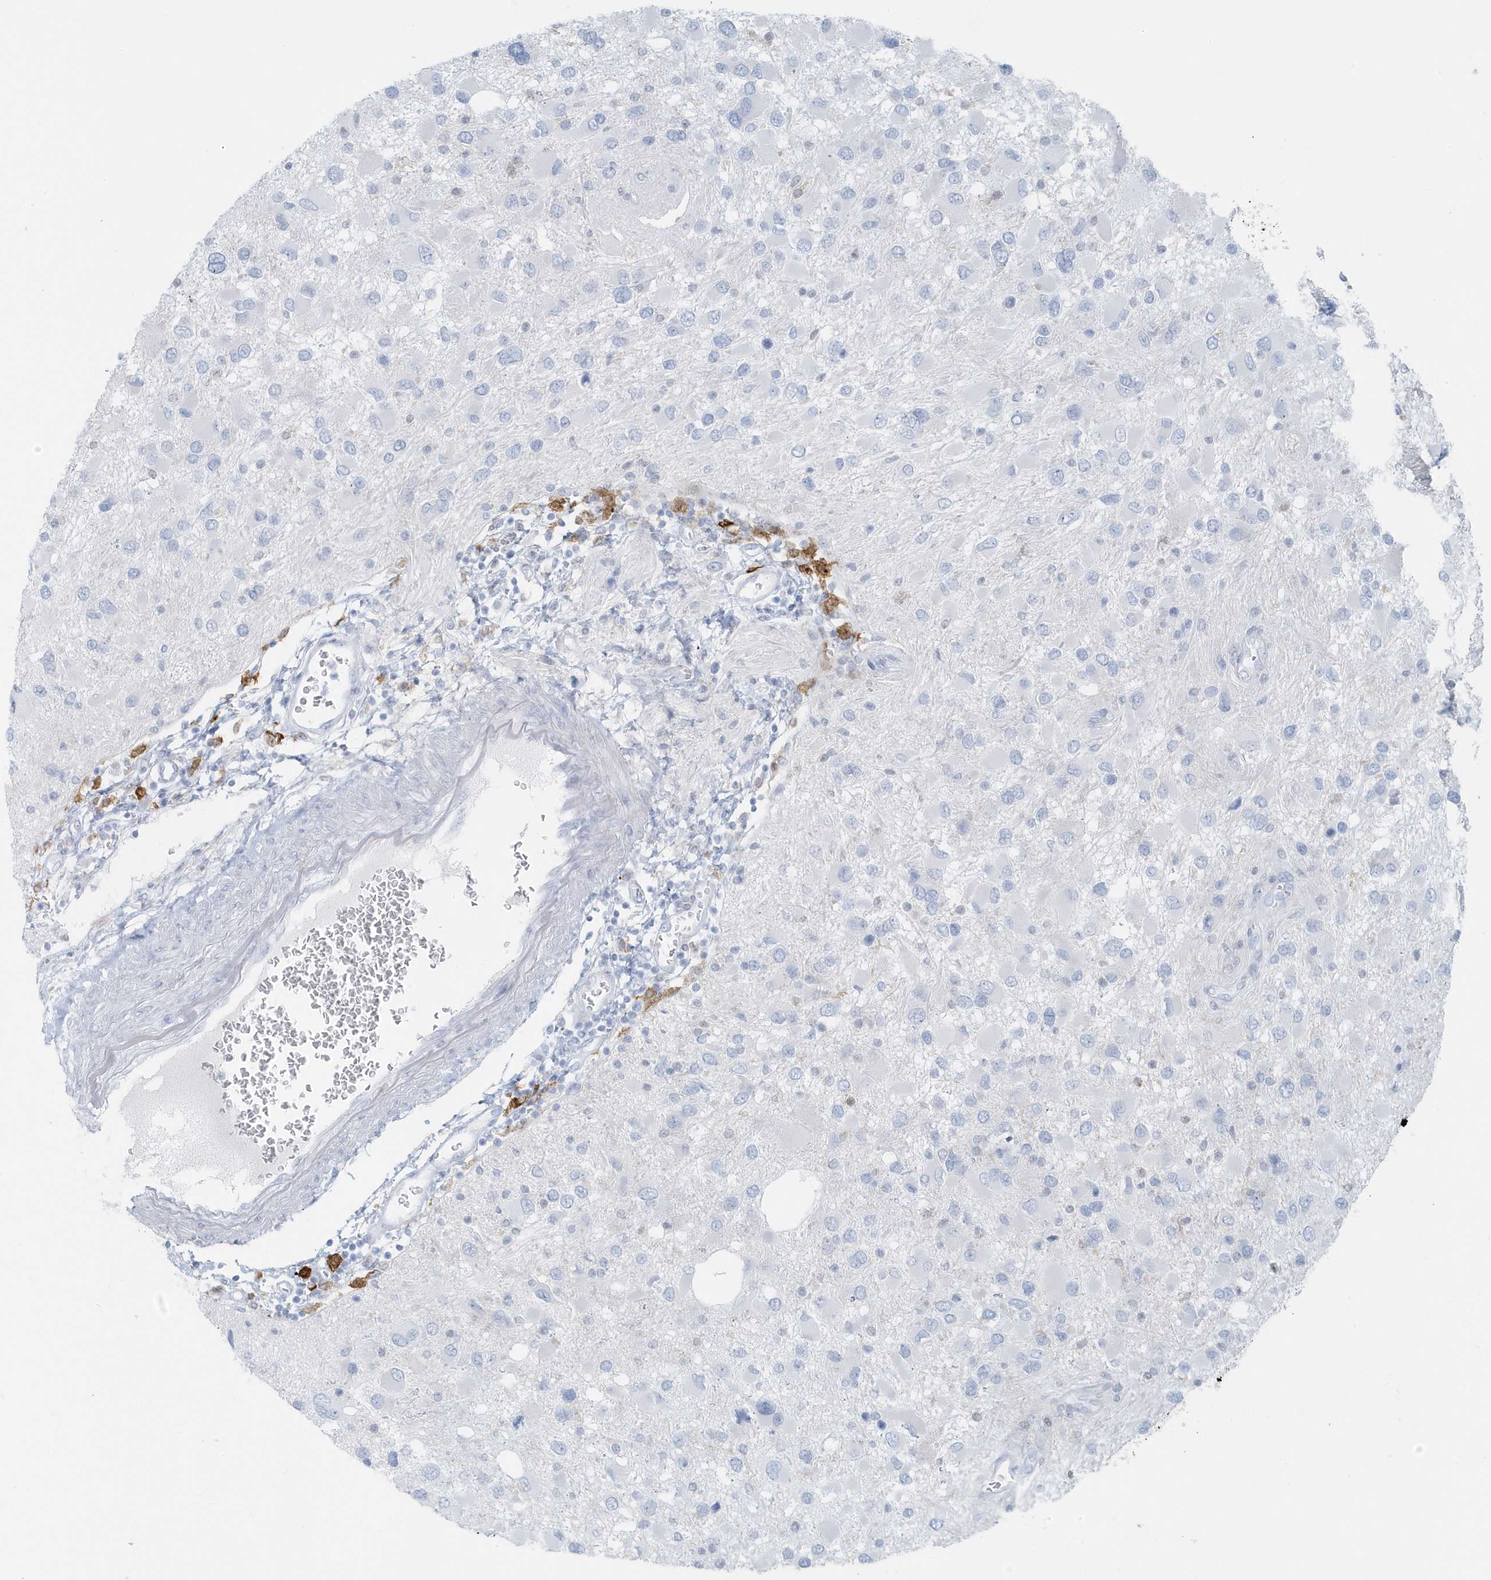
{"staining": {"intensity": "negative", "quantity": "none", "location": "none"}, "tissue": "glioma", "cell_type": "Tumor cells", "image_type": "cancer", "snomed": [{"axis": "morphology", "description": "Glioma, malignant, High grade"}, {"axis": "topography", "description": "Brain"}], "caption": "Malignant glioma (high-grade) stained for a protein using immunohistochemistry demonstrates no positivity tumor cells.", "gene": "FAM98A", "patient": {"sex": "male", "age": 53}}